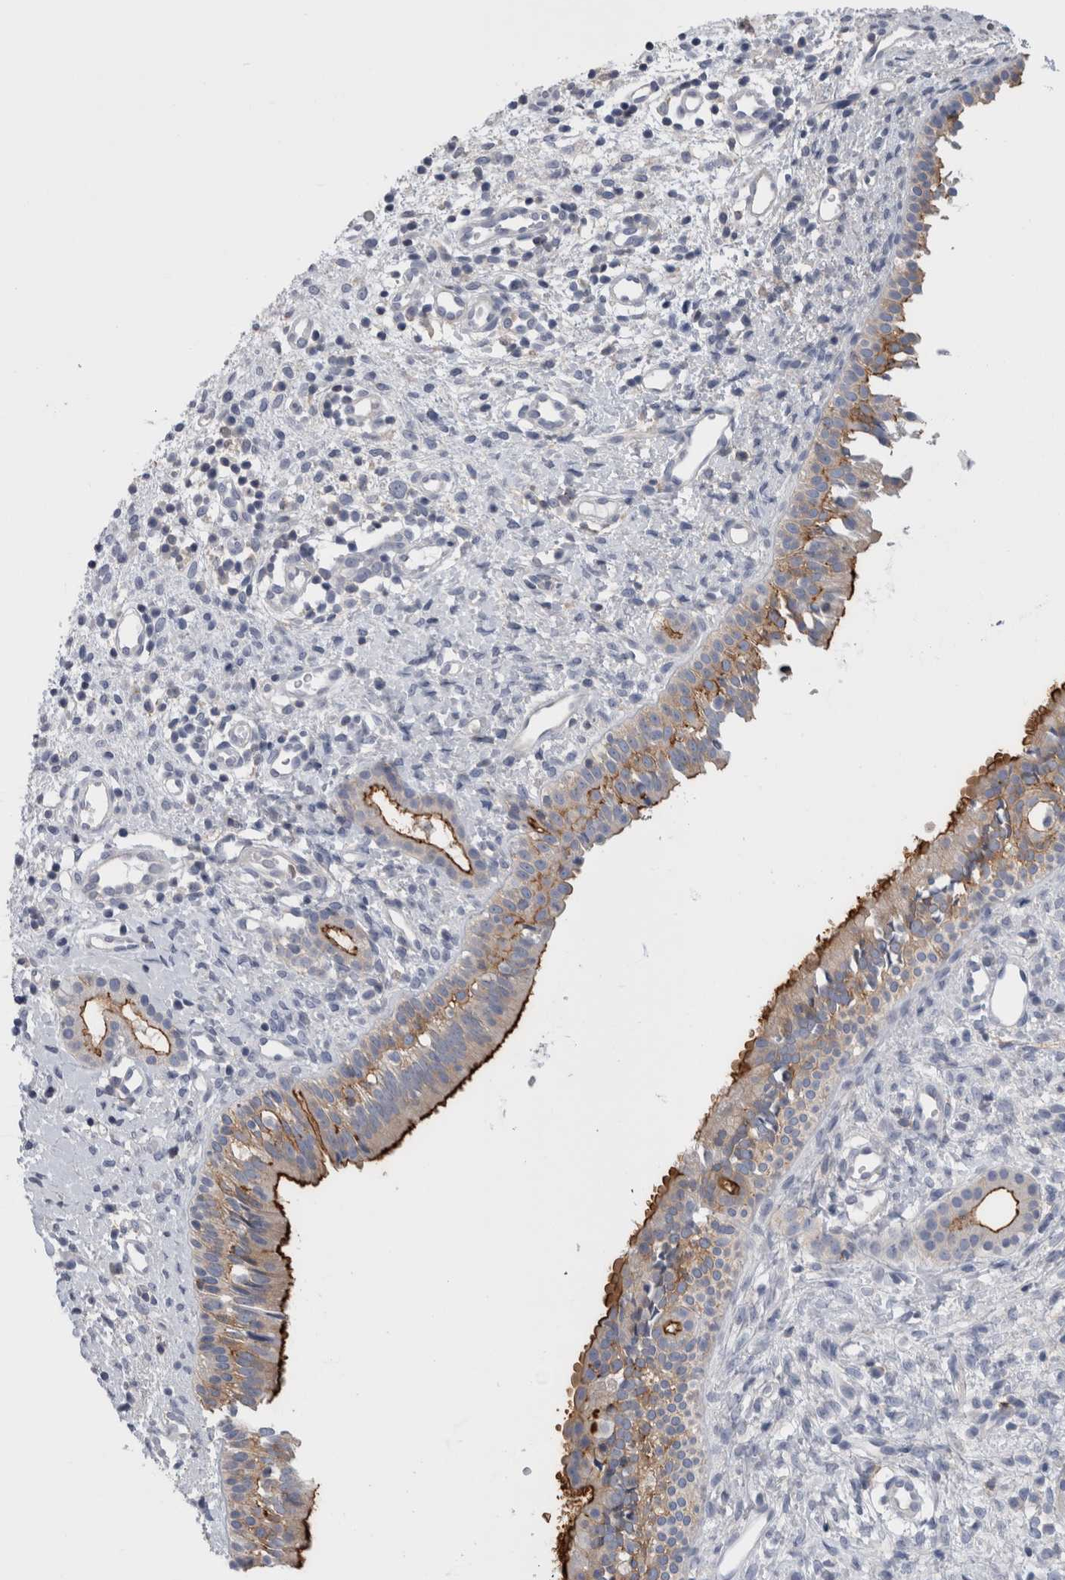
{"staining": {"intensity": "strong", "quantity": "25%-75%", "location": "cytoplasmic/membranous"}, "tissue": "nasopharynx", "cell_type": "Respiratory epithelial cells", "image_type": "normal", "snomed": [{"axis": "morphology", "description": "Normal tissue, NOS"}, {"axis": "topography", "description": "Nasopharynx"}], "caption": "Immunohistochemistry (DAB) staining of benign nasopharynx exhibits strong cytoplasmic/membranous protein expression in approximately 25%-75% of respiratory epithelial cells.", "gene": "ANKFY1", "patient": {"sex": "male", "age": 22}}